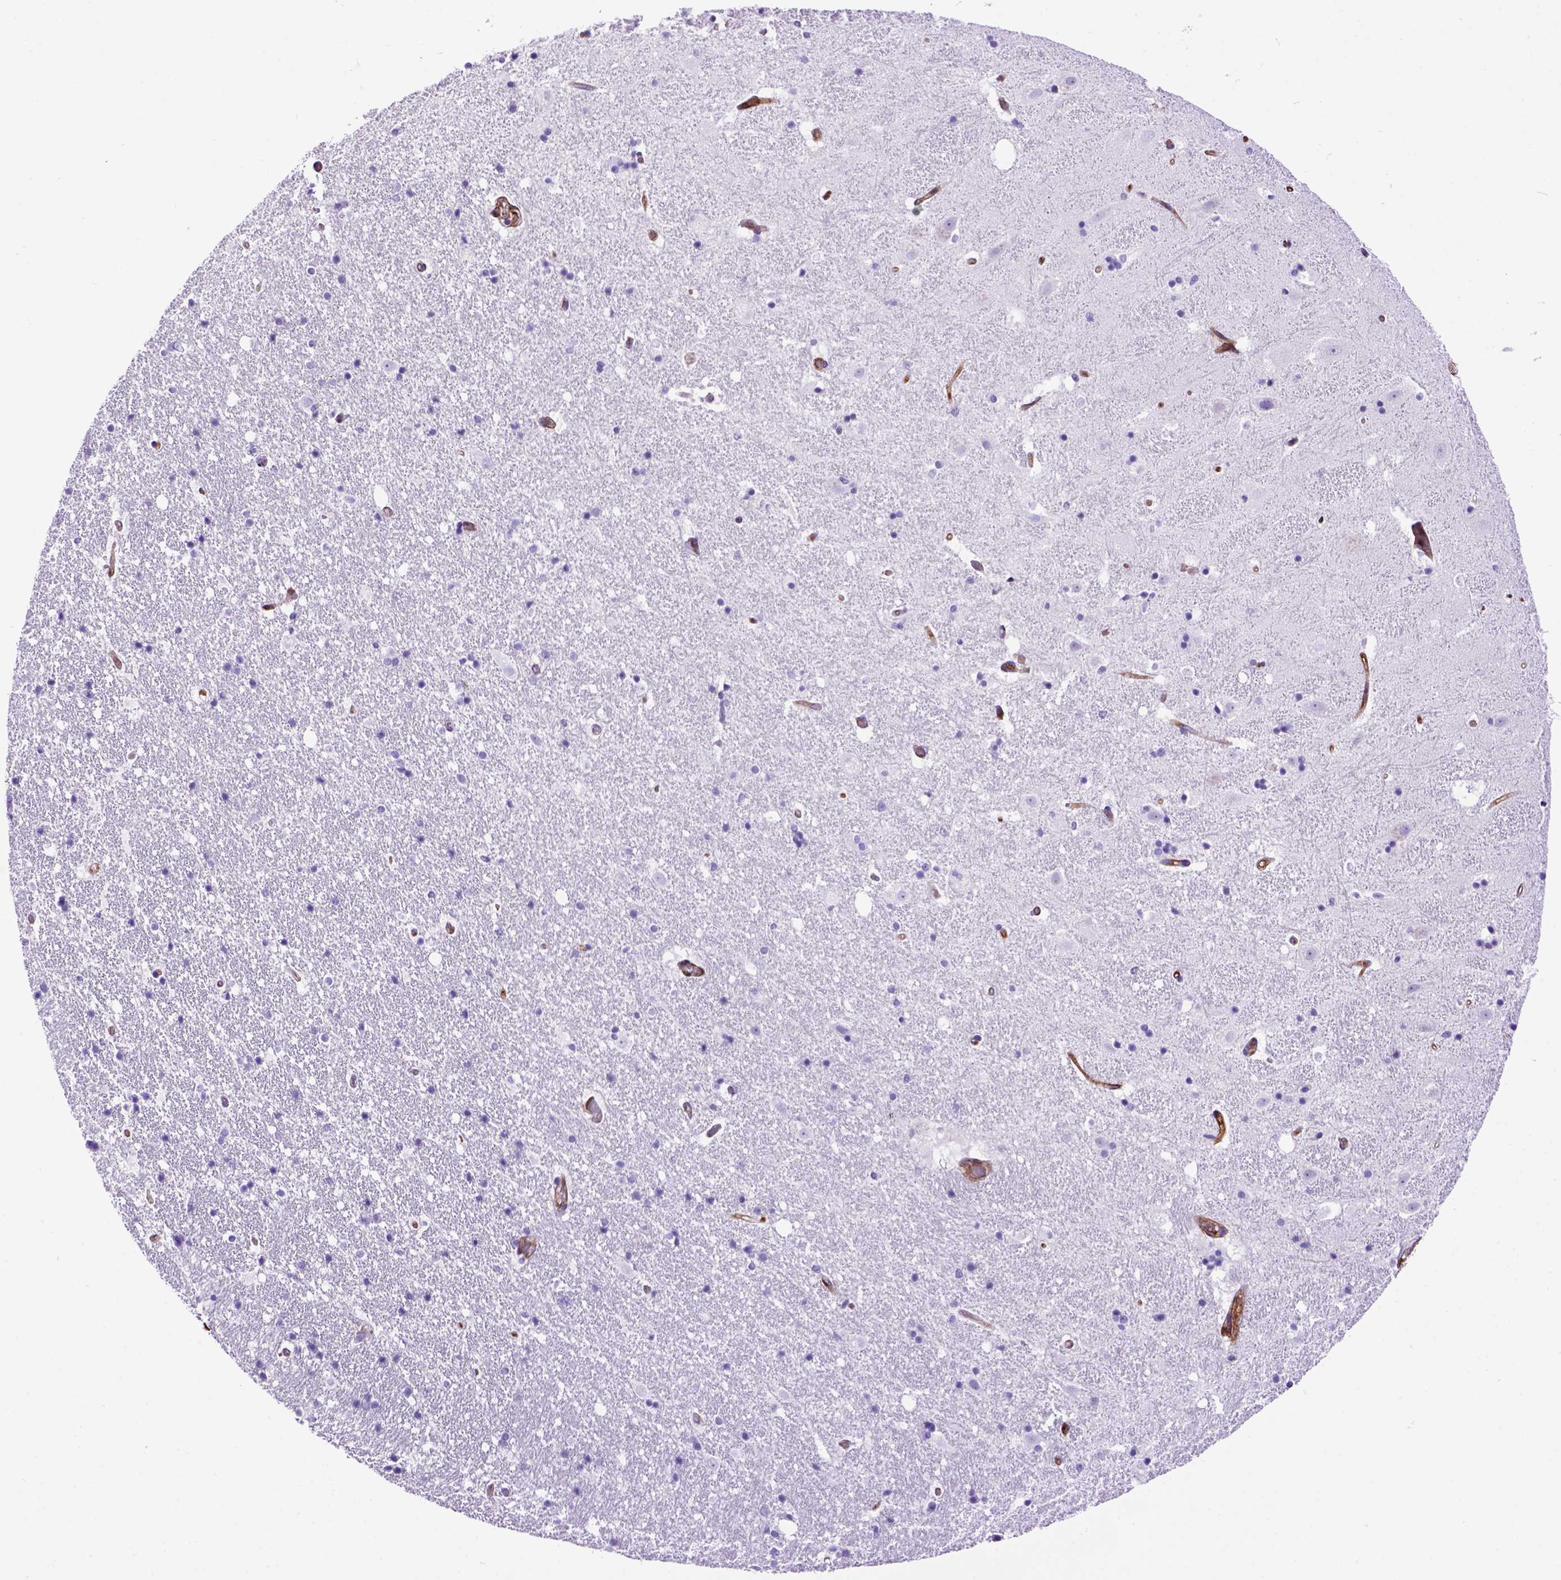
{"staining": {"intensity": "negative", "quantity": "none", "location": "none"}, "tissue": "hippocampus", "cell_type": "Glial cells", "image_type": "normal", "snomed": [{"axis": "morphology", "description": "Normal tissue, NOS"}, {"axis": "topography", "description": "Hippocampus"}], "caption": "A histopathology image of hippocampus stained for a protein exhibits no brown staining in glial cells.", "gene": "ENG", "patient": {"sex": "male", "age": 49}}